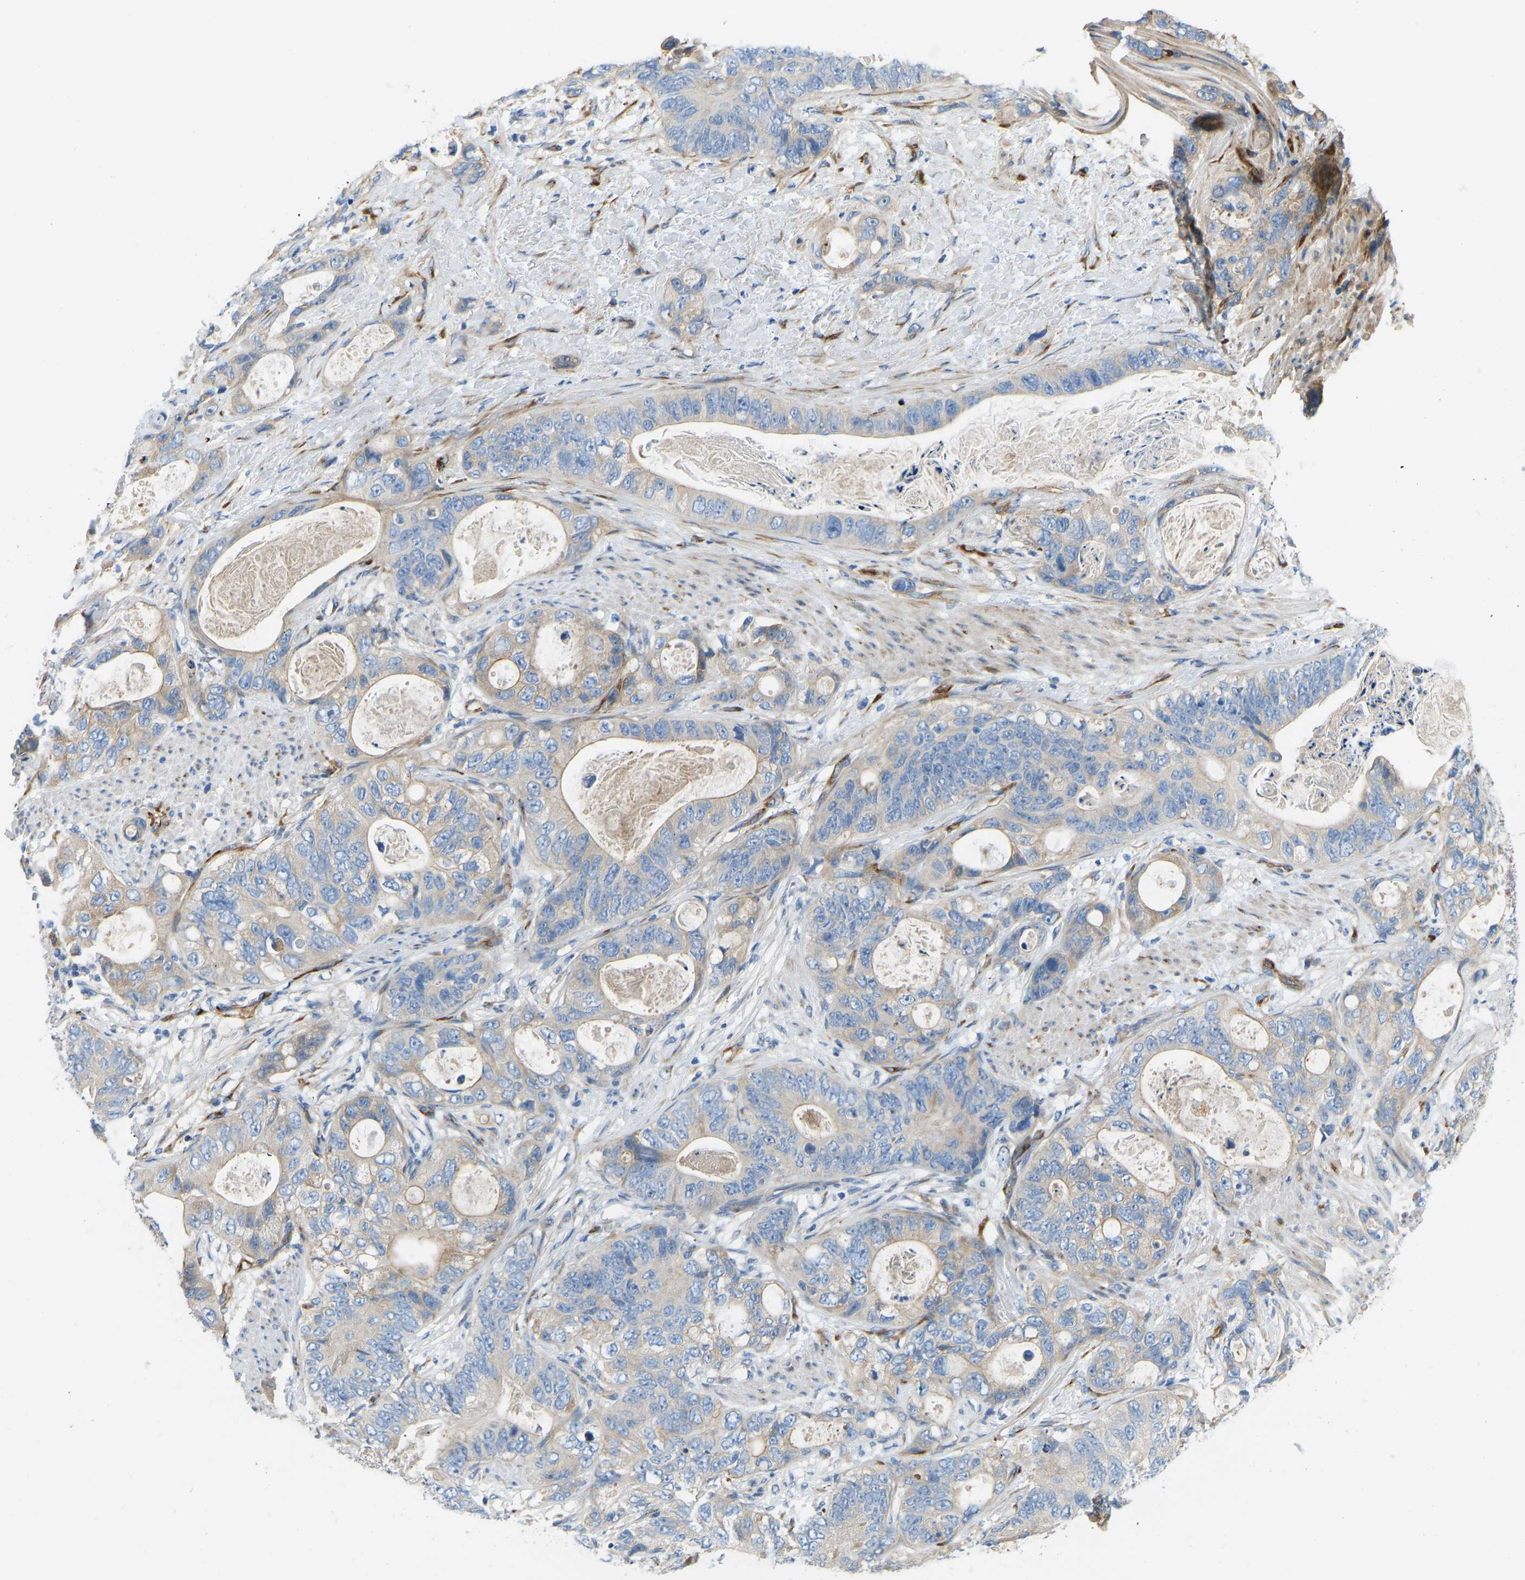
{"staining": {"intensity": "weak", "quantity": "<25%", "location": "cytoplasmic/membranous"}, "tissue": "stomach cancer", "cell_type": "Tumor cells", "image_type": "cancer", "snomed": [{"axis": "morphology", "description": "Normal tissue, NOS"}, {"axis": "morphology", "description": "Adenocarcinoma, NOS"}, {"axis": "topography", "description": "Stomach"}], "caption": "This is an immunohistochemistry photomicrograph of stomach cancer (adenocarcinoma). There is no staining in tumor cells.", "gene": "COL15A1", "patient": {"sex": "female", "age": 89}}